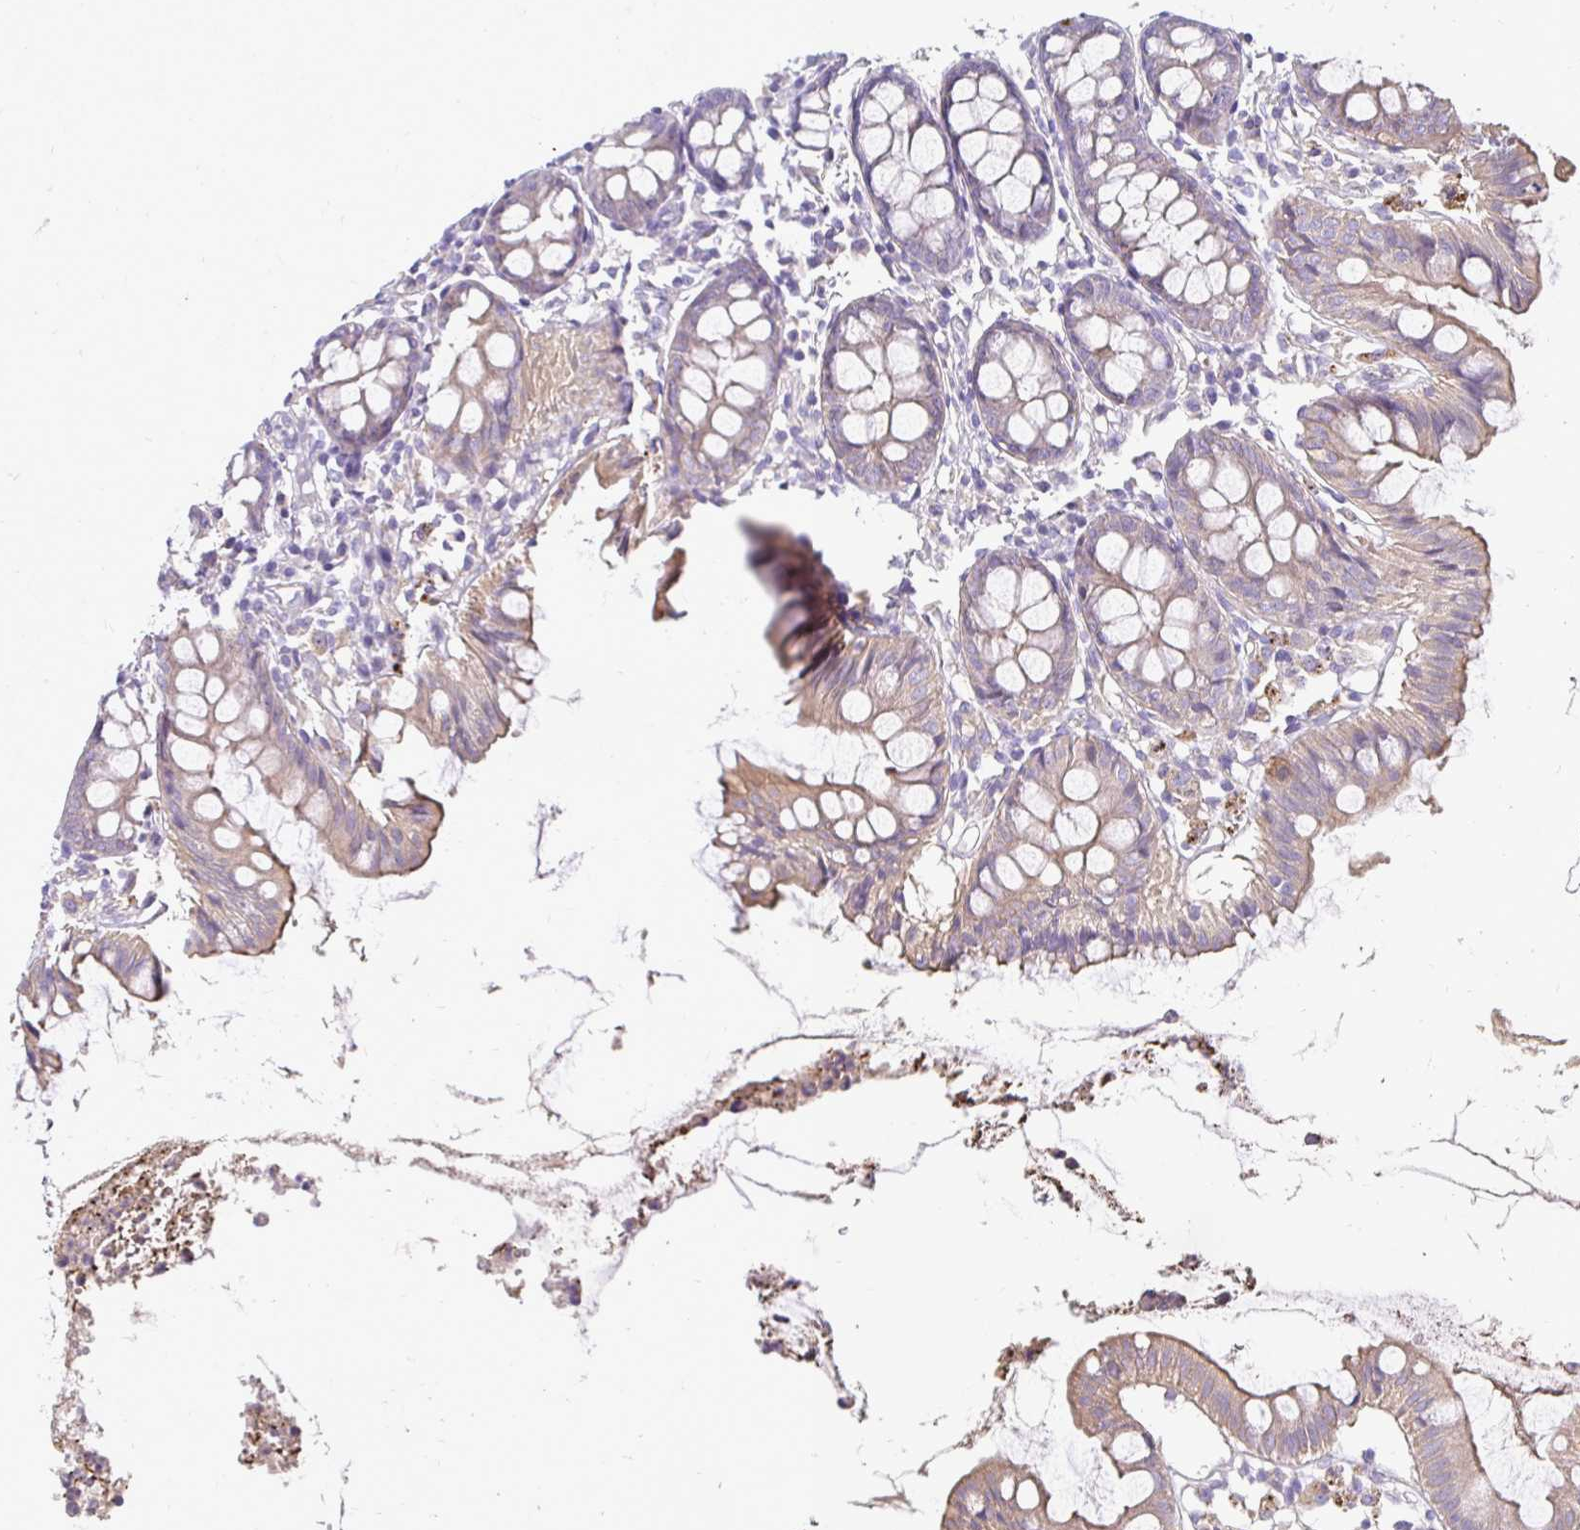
{"staining": {"intensity": "negative", "quantity": "none", "location": "none"}, "tissue": "colon", "cell_type": "Endothelial cells", "image_type": "normal", "snomed": [{"axis": "morphology", "description": "Normal tissue, NOS"}, {"axis": "topography", "description": "Colon"}], "caption": "An immunohistochemistry photomicrograph of unremarkable colon is shown. There is no staining in endothelial cells of colon. Brightfield microscopy of immunohistochemistry (IHC) stained with DAB (3,3'-diaminobenzidine) (brown) and hematoxylin (blue), captured at high magnification.", "gene": "AKAP6", "patient": {"sex": "female", "age": 84}}